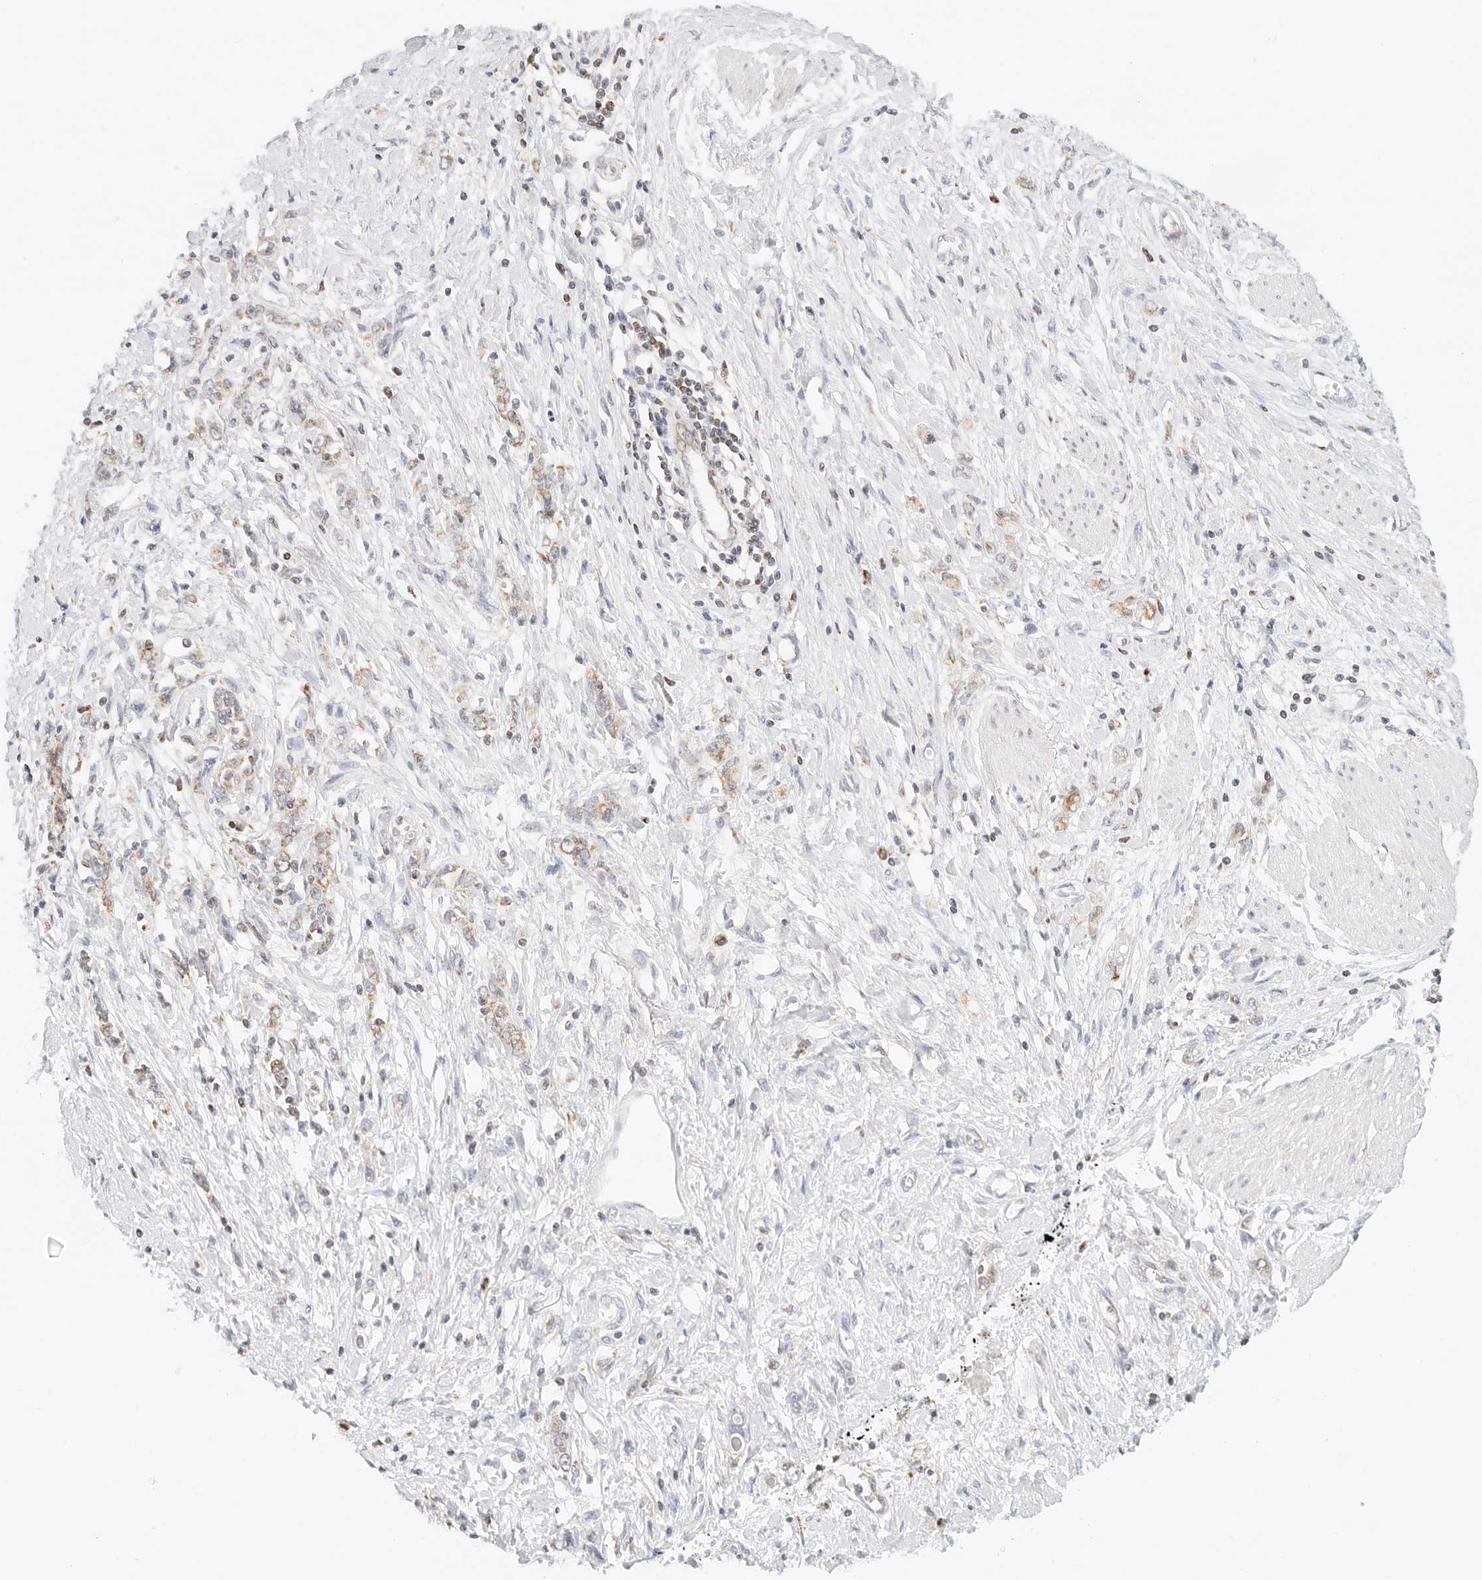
{"staining": {"intensity": "weak", "quantity": "25%-75%", "location": "cytoplasmic/membranous"}, "tissue": "stomach cancer", "cell_type": "Tumor cells", "image_type": "cancer", "snomed": [{"axis": "morphology", "description": "Adenocarcinoma, NOS"}, {"axis": "topography", "description": "Stomach"}], "caption": "Immunohistochemical staining of stomach cancer displays low levels of weak cytoplasmic/membranous protein expression in about 25%-75% of tumor cells.", "gene": "ATL1", "patient": {"sex": "female", "age": 76}}